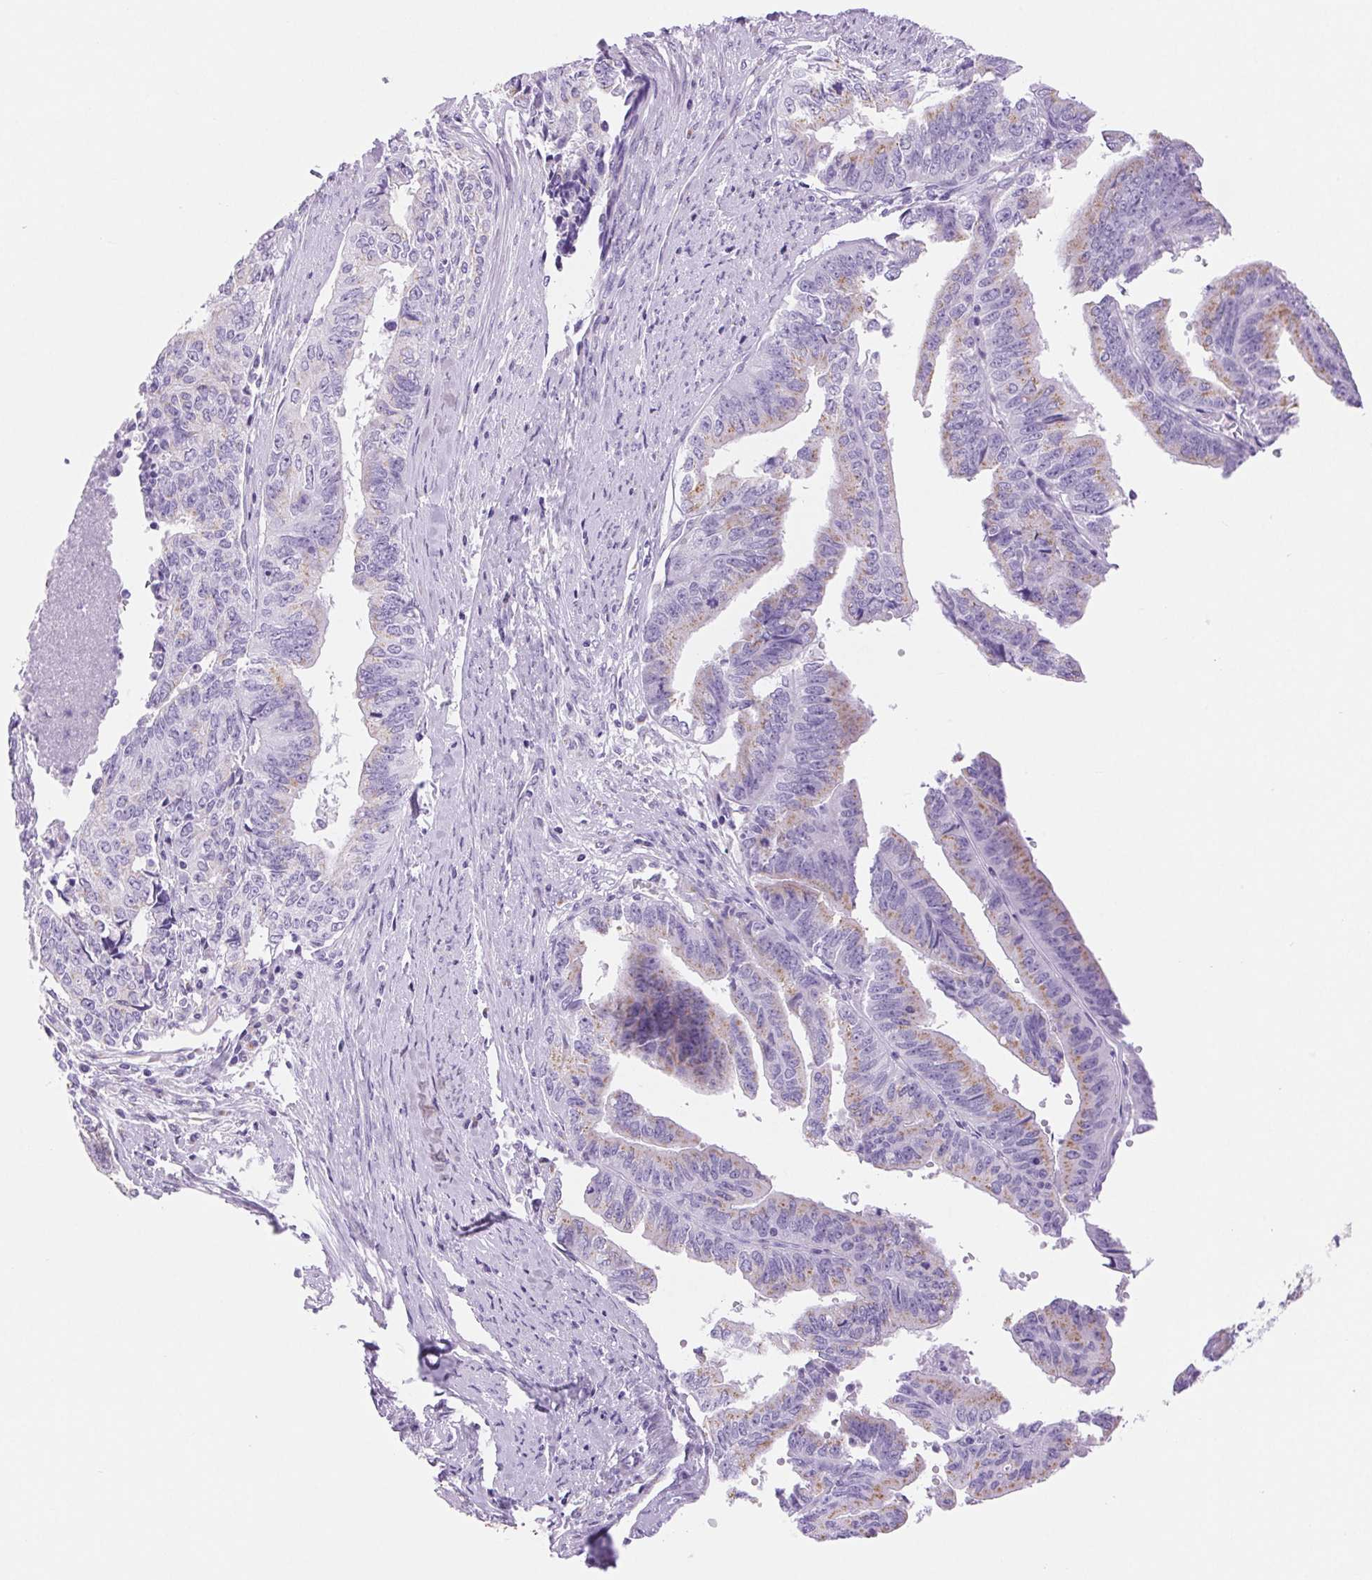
{"staining": {"intensity": "weak", "quantity": "25%-75%", "location": "cytoplasmic/membranous"}, "tissue": "endometrial cancer", "cell_type": "Tumor cells", "image_type": "cancer", "snomed": [{"axis": "morphology", "description": "Adenocarcinoma, NOS"}, {"axis": "topography", "description": "Endometrium"}], "caption": "Tumor cells display low levels of weak cytoplasmic/membranous positivity in about 25%-75% of cells in human adenocarcinoma (endometrial).", "gene": "SERPINB3", "patient": {"sex": "female", "age": 65}}